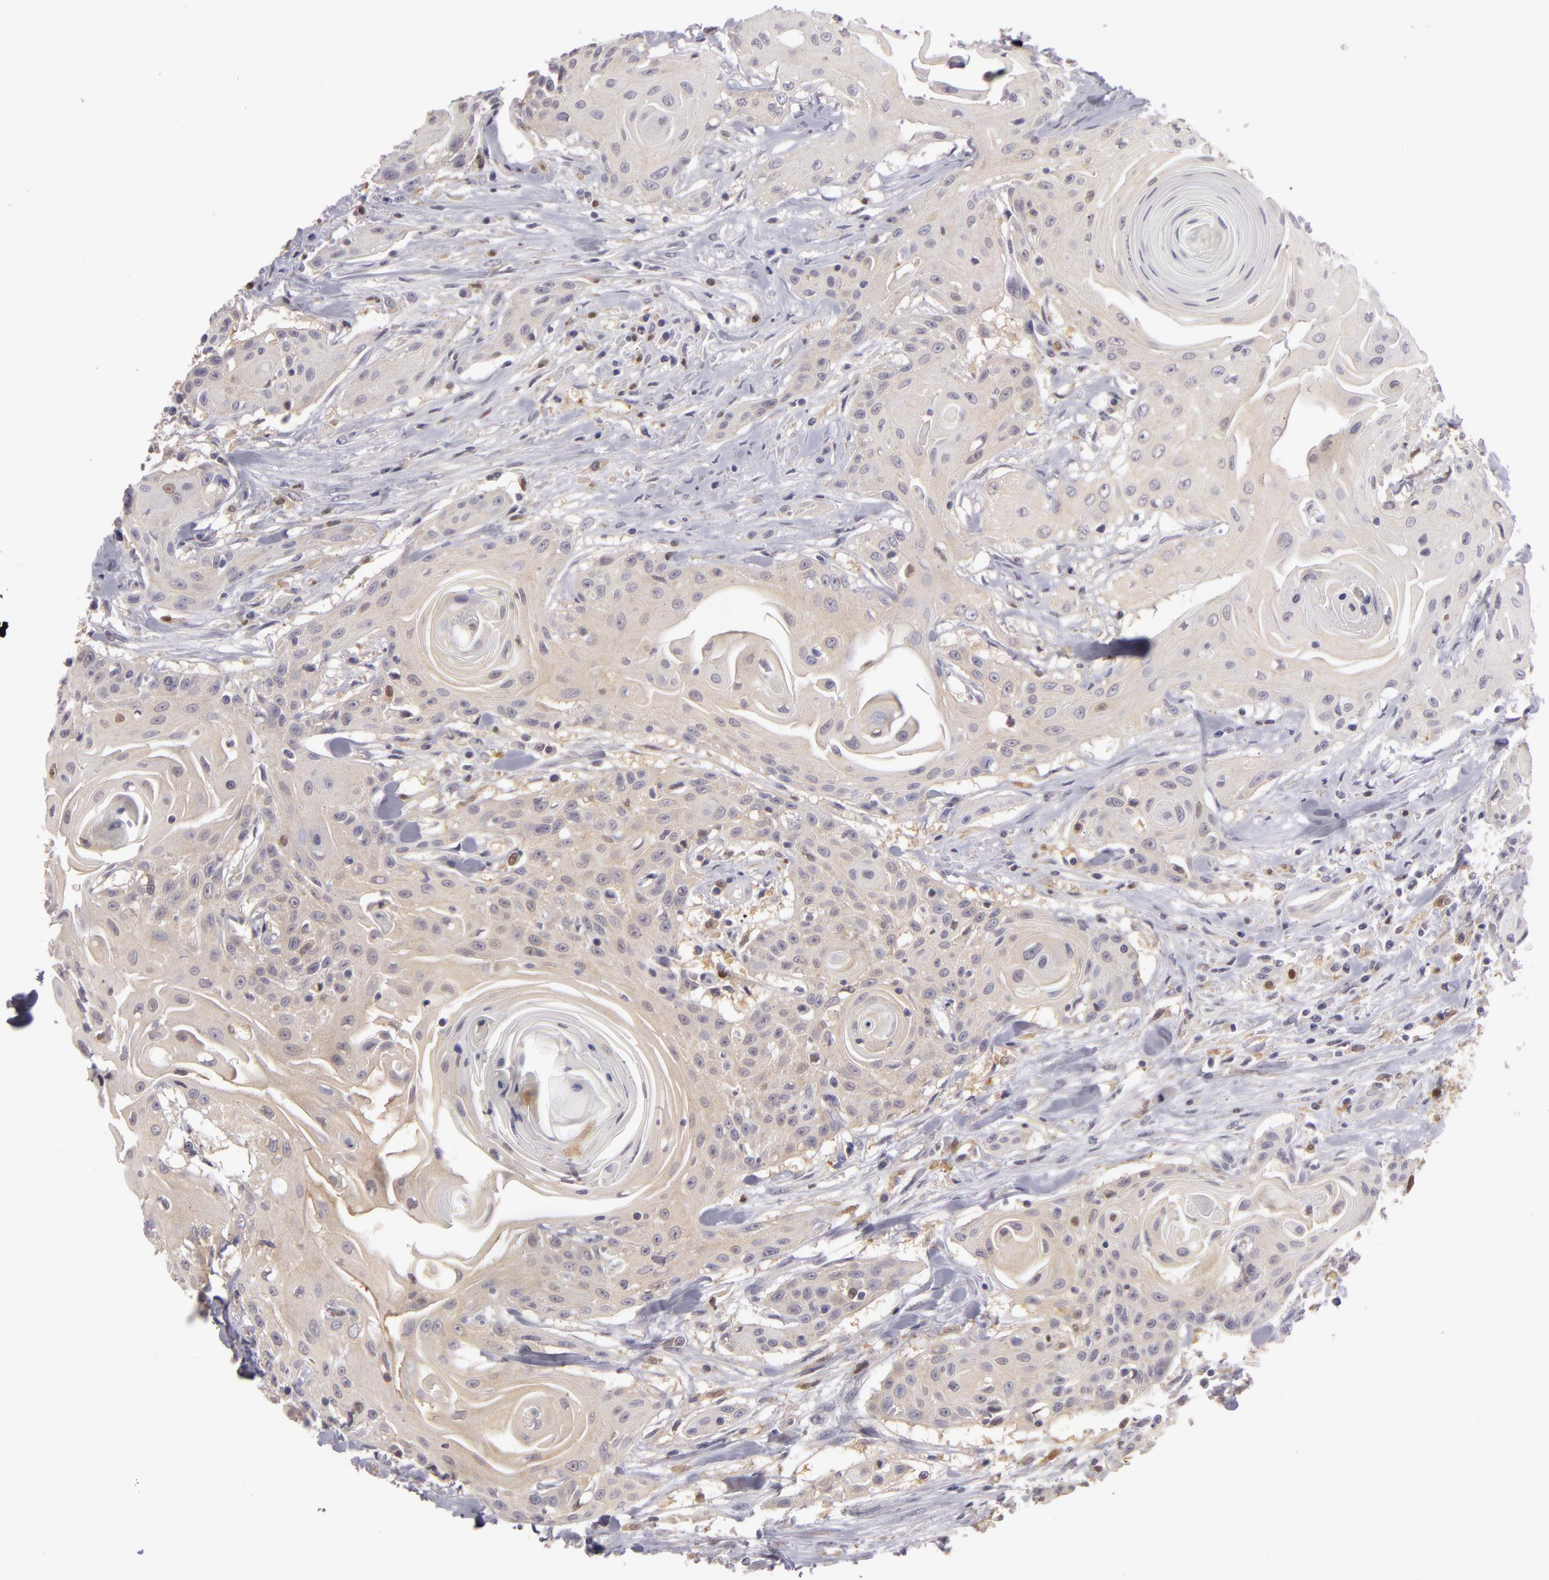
{"staining": {"intensity": "negative", "quantity": "none", "location": "none"}, "tissue": "head and neck cancer", "cell_type": "Tumor cells", "image_type": "cancer", "snomed": [{"axis": "morphology", "description": "Squamous cell carcinoma, NOS"}, {"axis": "morphology", "description": "Squamous cell carcinoma, metastatic, NOS"}, {"axis": "topography", "description": "Lymph node"}, {"axis": "topography", "description": "Salivary gland"}, {"axis": "topography", "description": "Head-Neck"}], "caption": "The immunohistochemistry histopathology image has no significant staining in tumor cells of head and neck metastatic squamous cell carcinoma tissue.", "gene": "GNPDA1", "patient": {"sex": "female", "age": 74}}